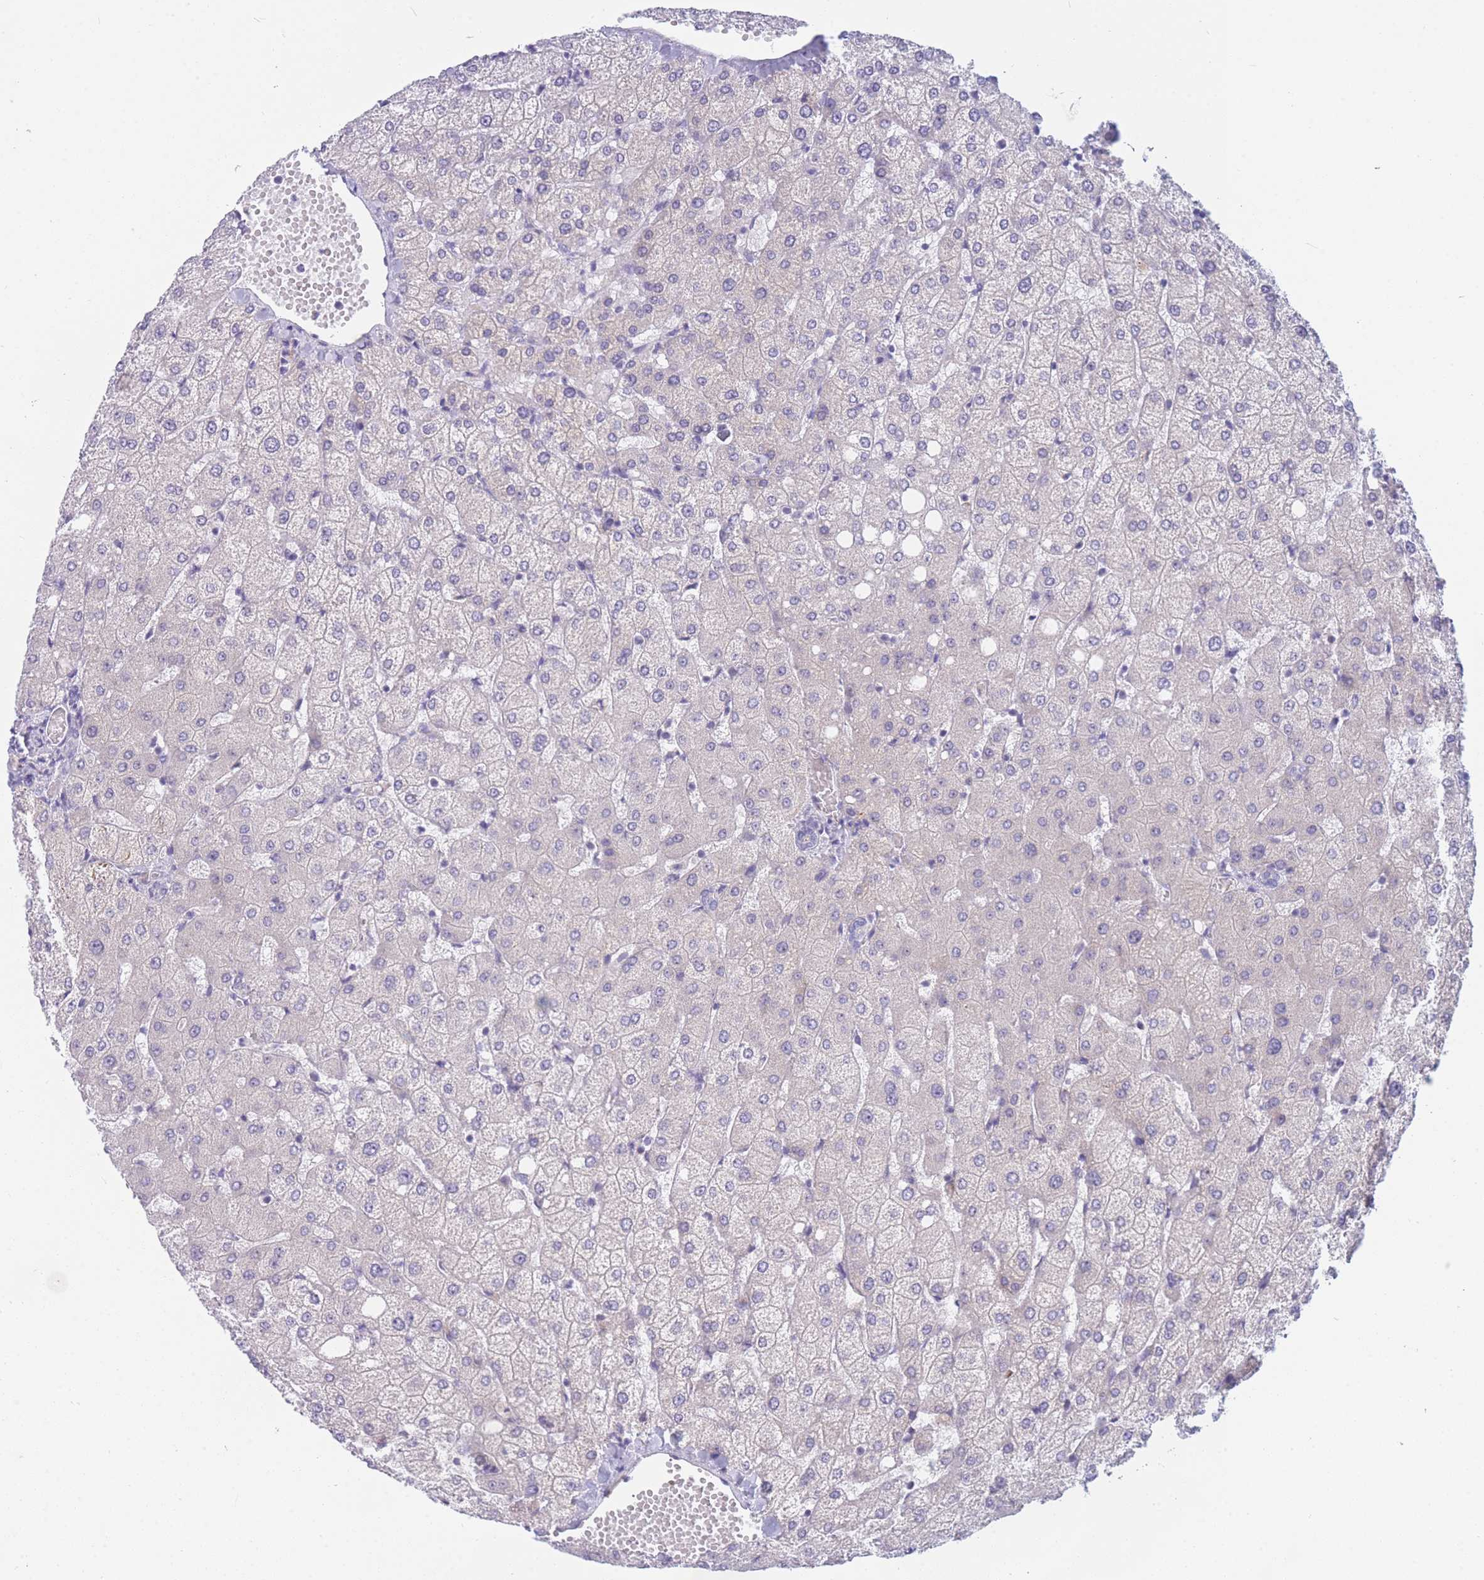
{"staining": {"intensity": "negative", "quantity": "none", "location": "none"}, "tissue": "liver", "cell_type": "Cholangiocytes", "image_type": "normal", "snomed": [{"axis": "morphology", "description": "Normal tissue, NOS"}, {"axis": "topography", "description": "Liver"}], "caption": "DAB immunohistochemical staining of normal human liver exhibits no significant staining in cholangiocytes. The staining is performed using DAB brown chromogen with nuclei counter-stained in using hematoxylin.", "gene": "DDX49", "patient": {"sex": "female", "age": 54}}